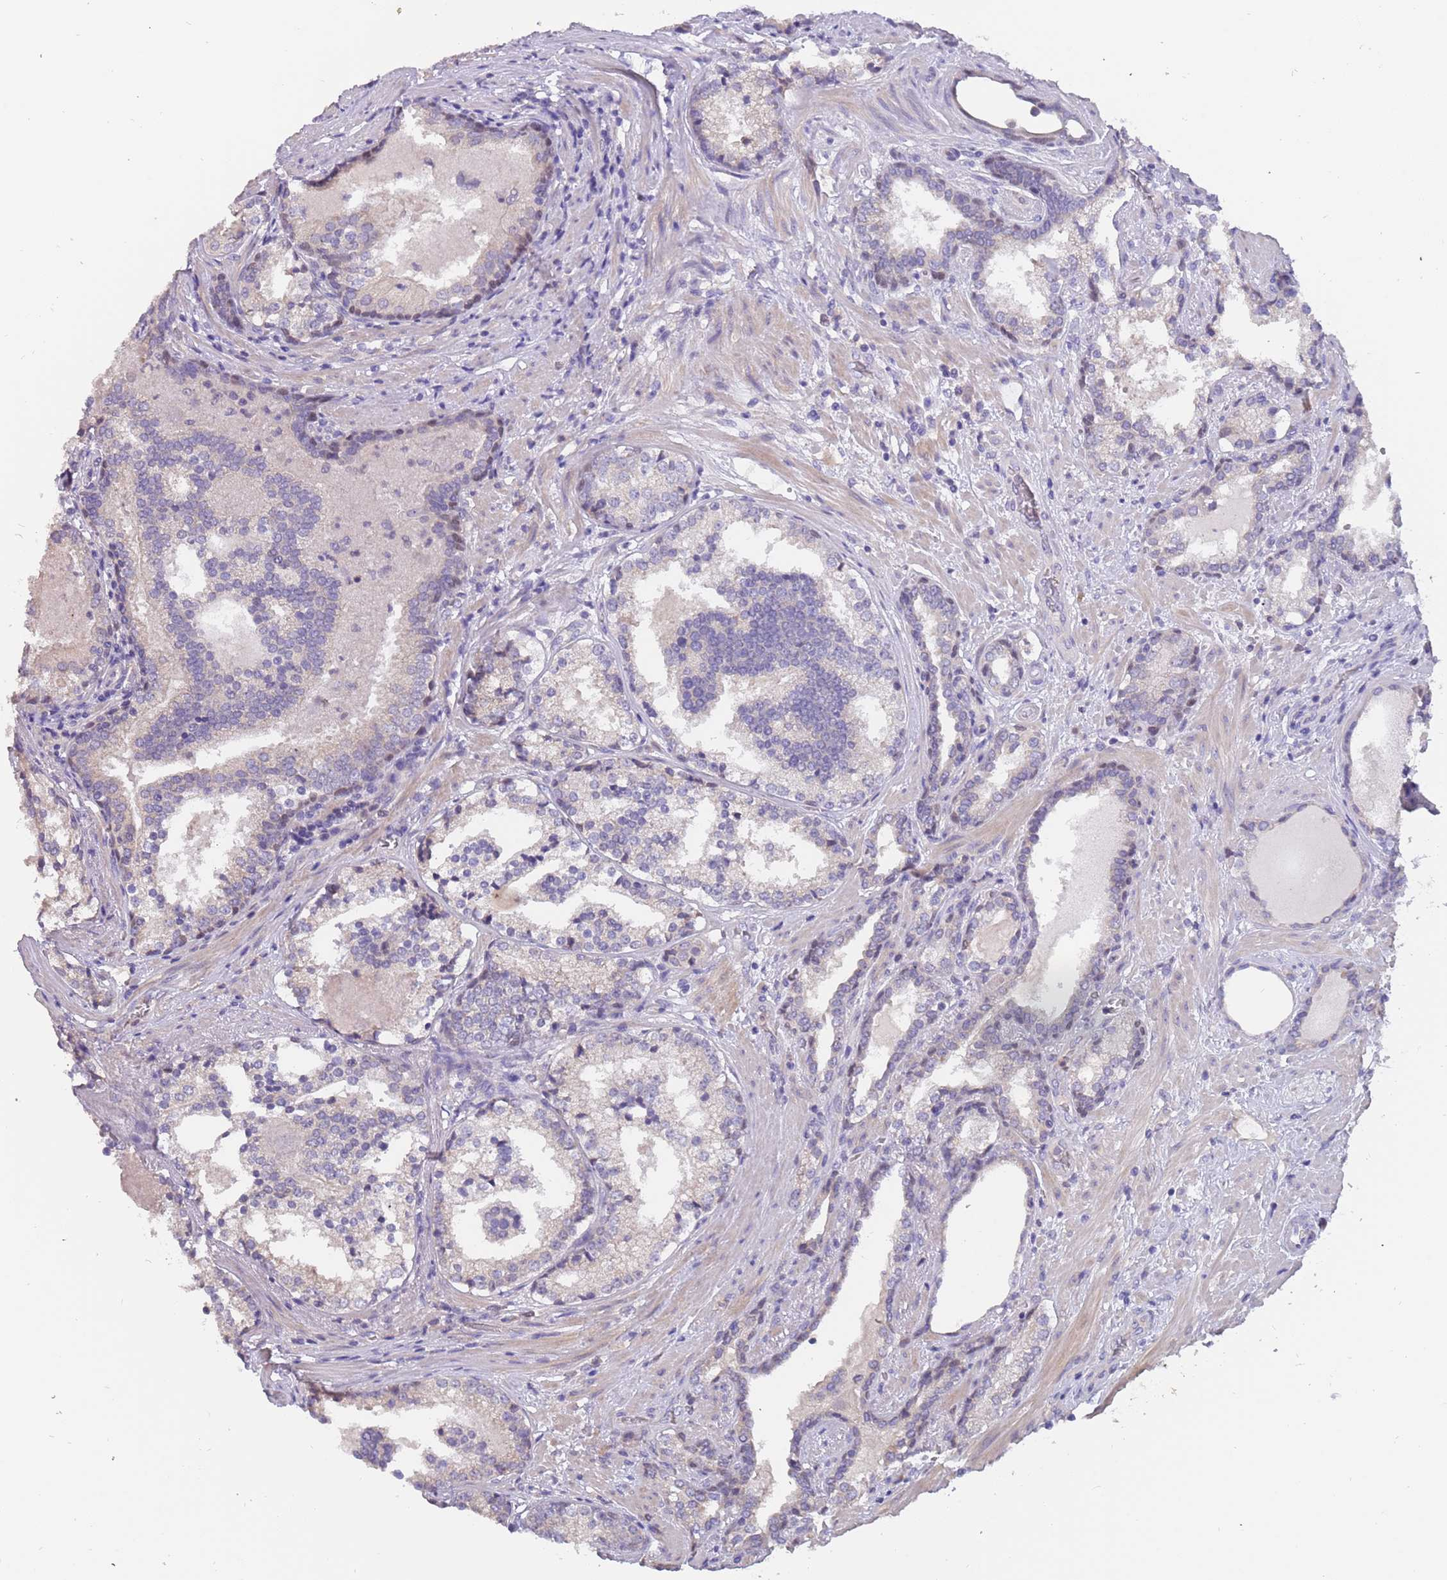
{"staining": {"intensity": "negative", "quantity": "none", "location": "none"}, "tissue": "prostate cancer", "cell_type": "Tumor cells", "image_type": "cancer", "snomed": [{"axis": "morphology", "description": "Adenocarcinoma, High grade"}, {"axis": "topography", "description": "Prostate"}], "caption": "Immunohistochemical staining of prostate cancer reveals no significant positivity in tumor cells.", "gene": "ZNF746", "patient": {"sex": "male", "age": 58}}